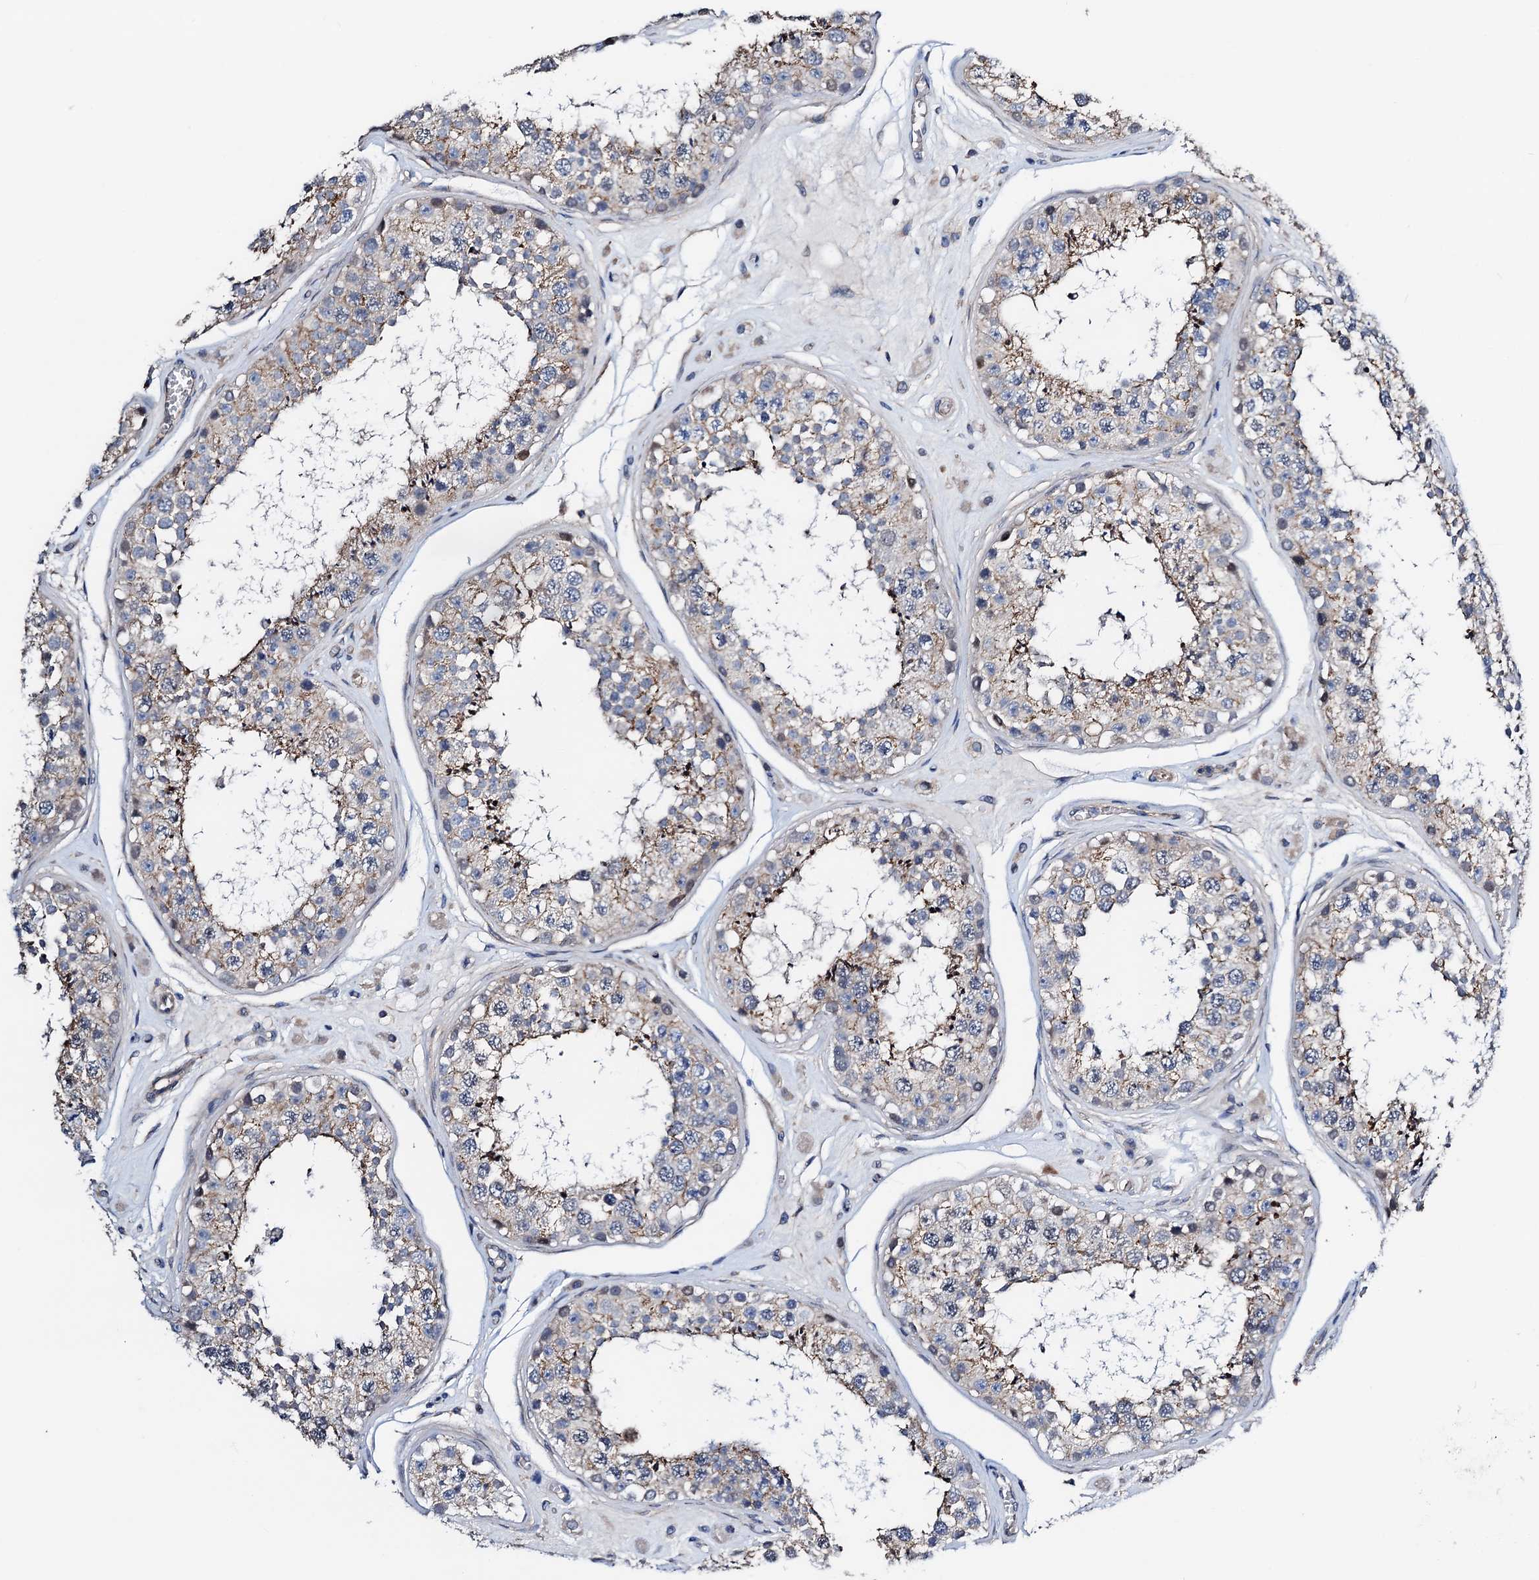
{"staining": {"intensity": "weak", "quantity": "25%-75%", "location": "cytoplasmic/membranous"}, "tissue": "testis", "cell_type": "Cells in seminiferous ducts", "image_type": "normal", "snomed": [{"axis": "morphology", "description": "Normal tissue, NOS"}, {"axis": "topography", "description": "Testis"}], "caption": "The image reveals staining of normal testis, revealing weak cytoplasmic/membranous protein expression (brown color) within cells in seminiferous ducts. The protein is stained brown, and the nuclei are stained in blue (DAB (3,3'-diaminobenzidine) IHC with brightfield microscopy, high magnification).", "gene": "GCOM1", "patient": {"sex": "male", "age": 25}}